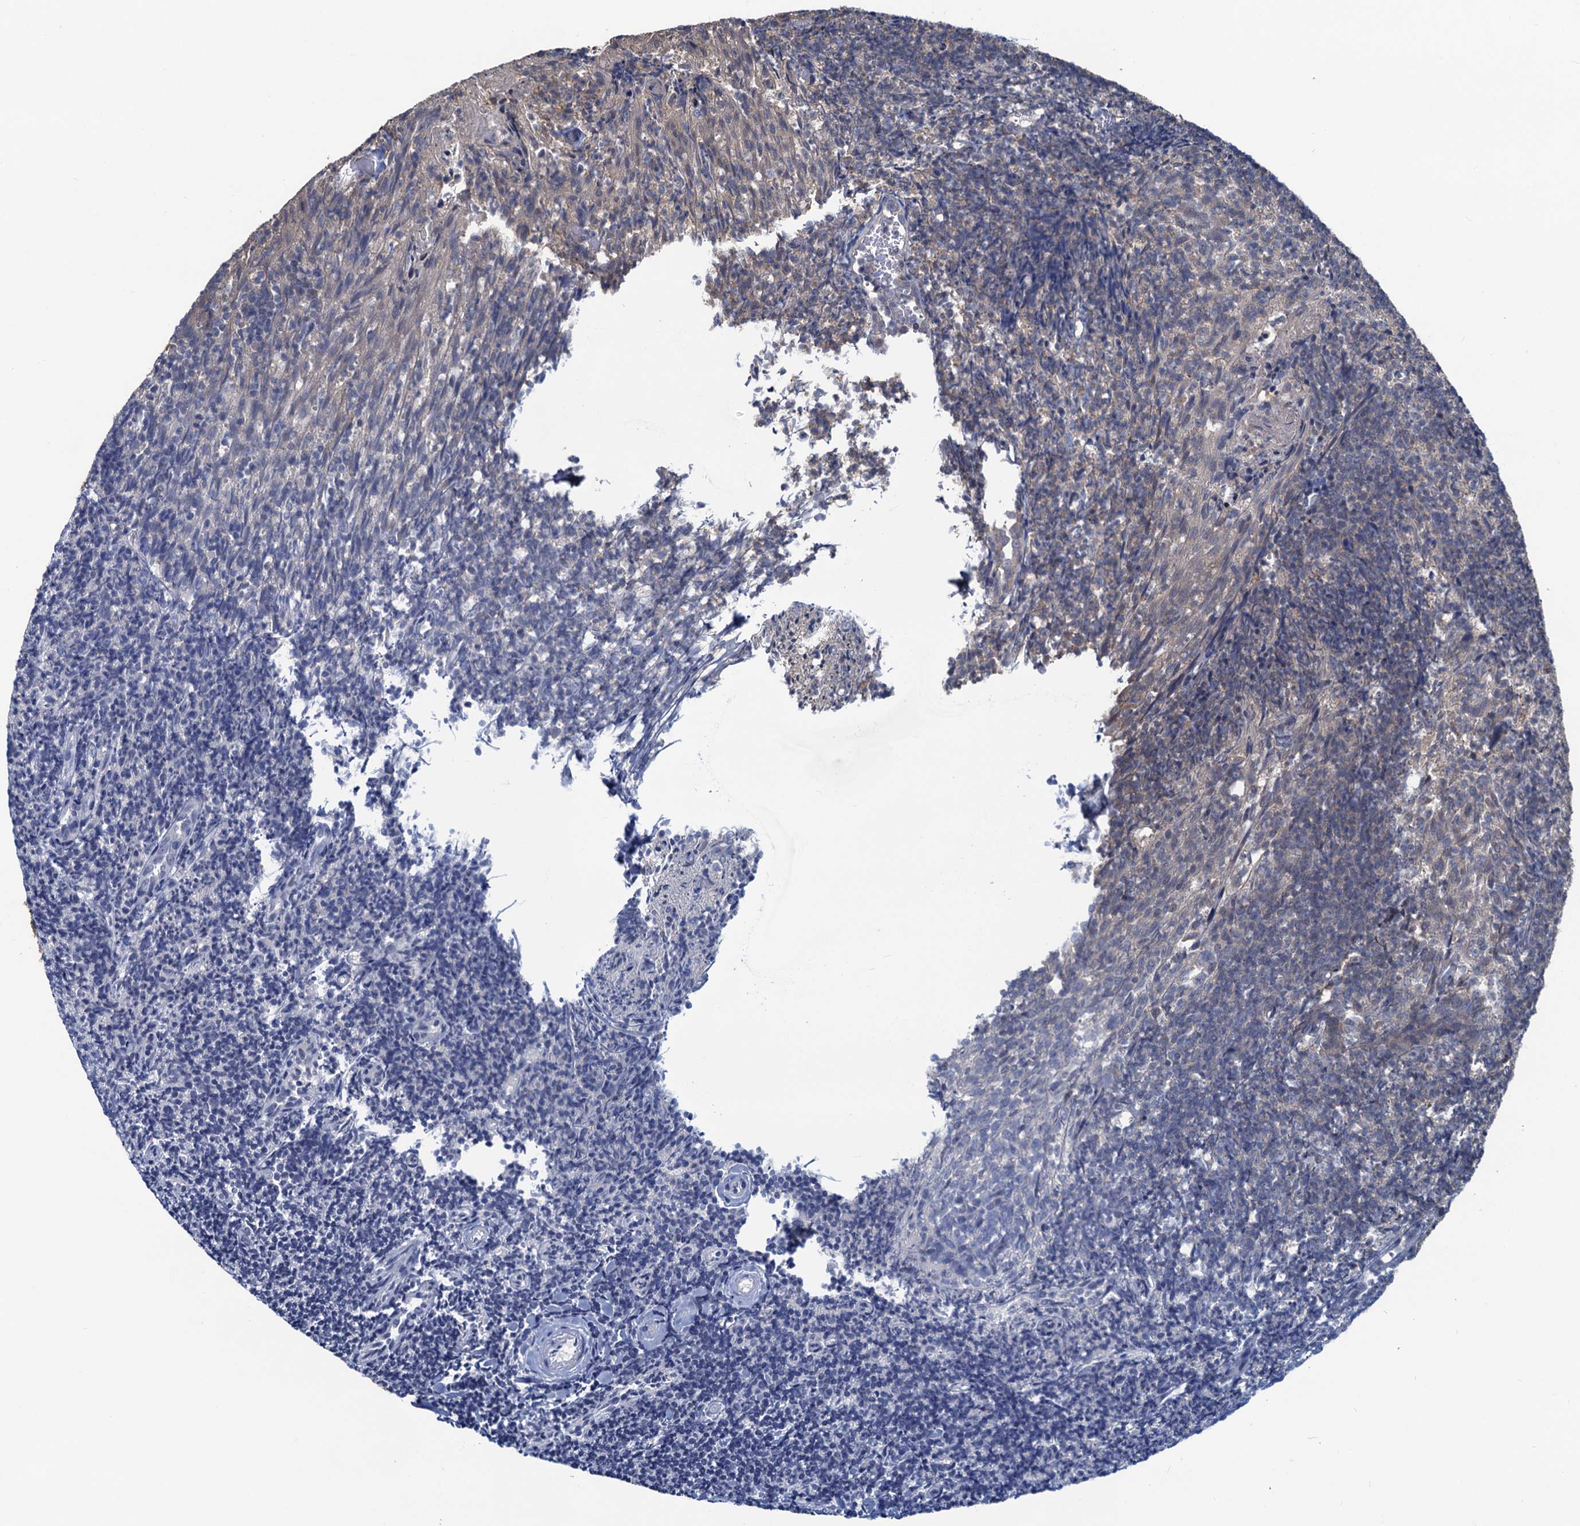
{"staining": {"intensity": "moderate", "quantity": "<25%", "location": "nuclear"}, "tissue": "tonsil", "cell_type": "Germinal center cells", "image_type": "normal", "snomed": [{"axis": "morphology", "description": "Normal tissue, NOS"}, {"axis": "topography", "description": "Tonsil"}], "caption": "An IHC photomicrograph of unremarkable tissue is shown. Protein staining in brown labels moderate nuclear positivity in tonsil within germinal center cells. (brown staining indicates protein expression, while blue staining denotes nuclei).", "gene": "RTKN2", "patient": {"sex": "female", "age": 10}}